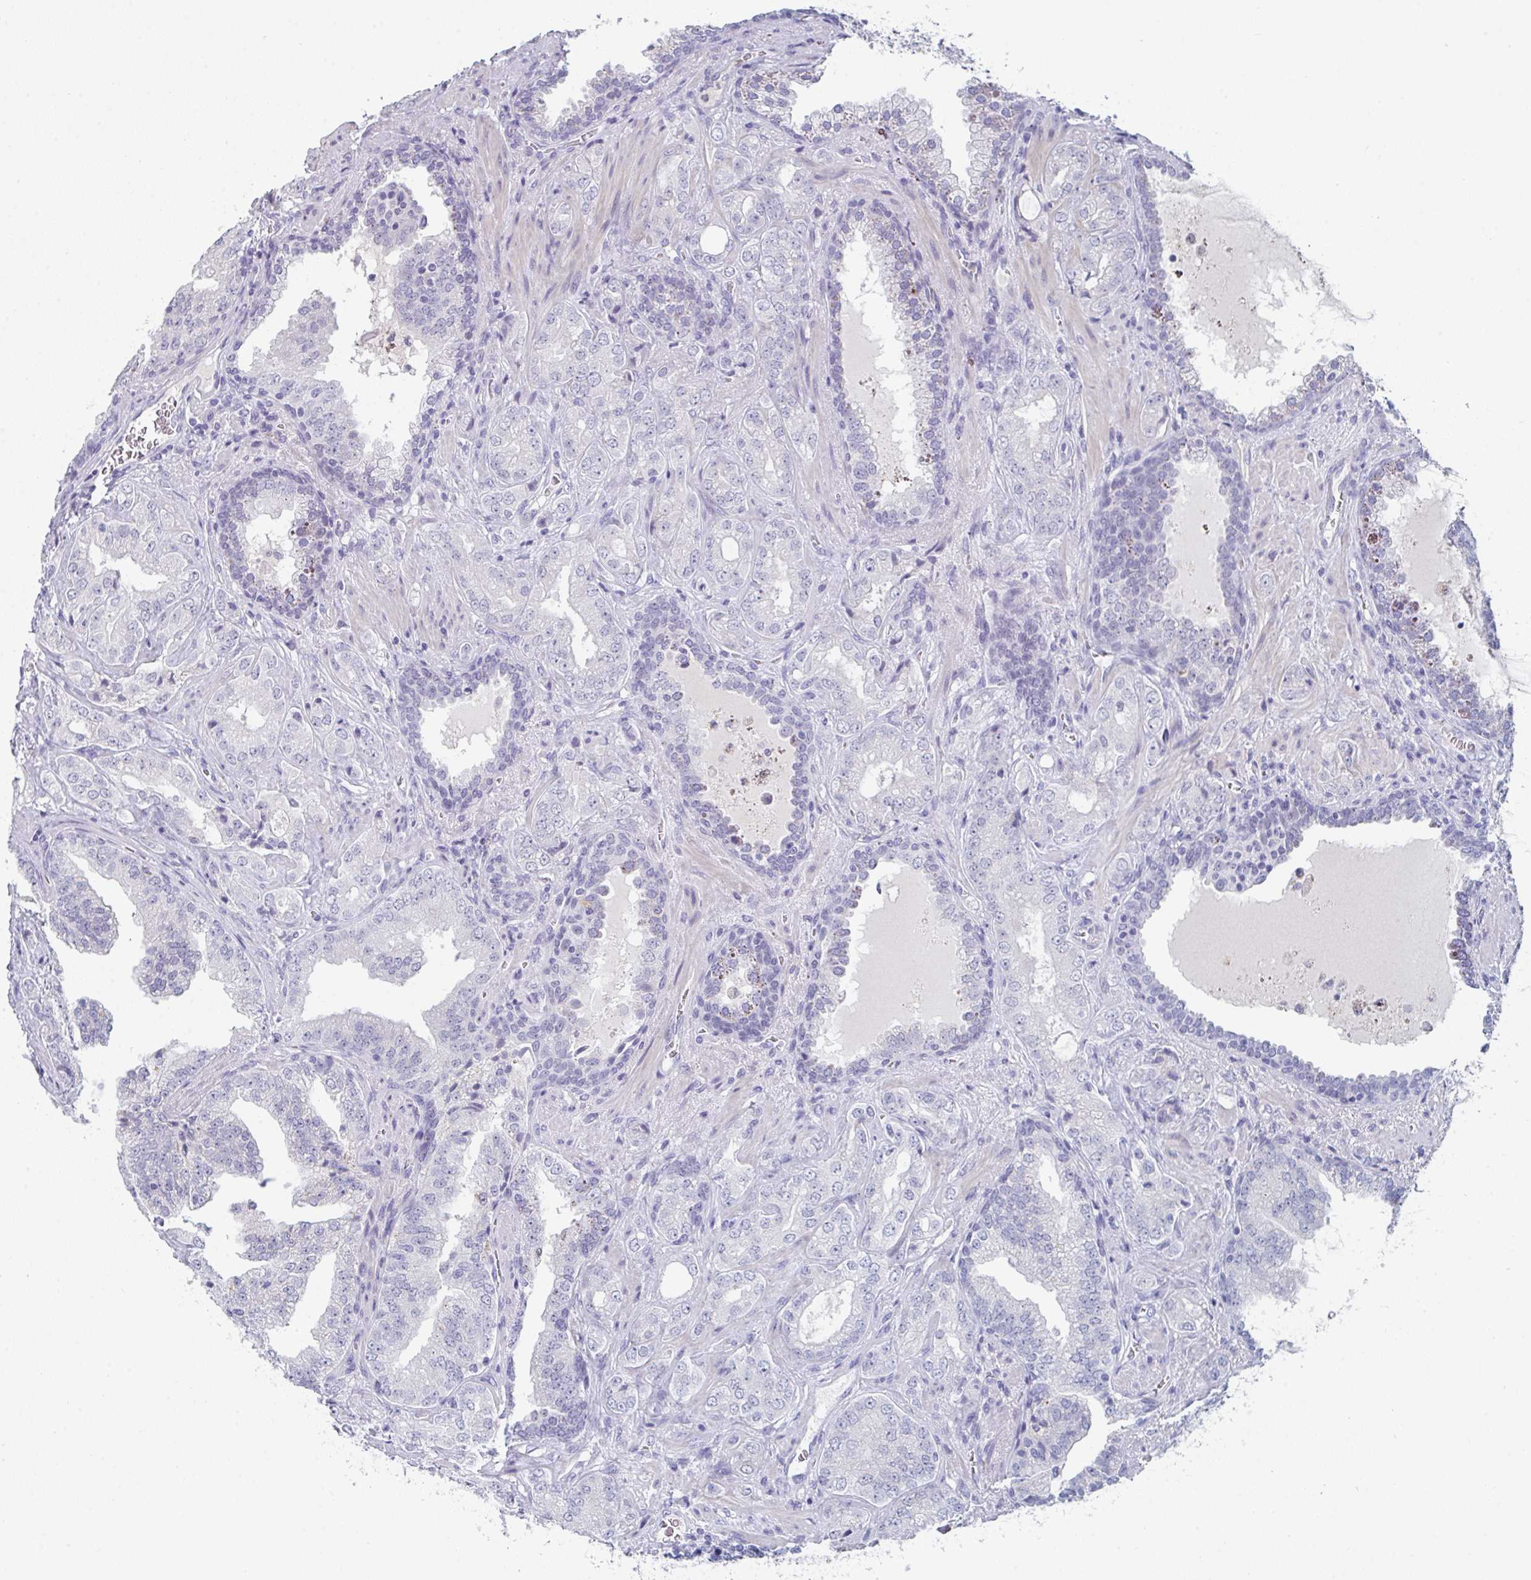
{"staining": {"intensity": "negative", "quantity": "none", "location": "none"}, "tissue": "prostate cancer", "cell_type": "Tumor cells", "image_type": "cancer", "snomed": [{"axis": "morphology", "description": "Adenocarcinoma, High grade"}, {"axis": "topography", "description": "Prostate"}], "caption": "Immunohistochemistry (IHC) of human prostate adenocarcinoma (high-grade) demonstrates no positivity in tumor cells. (Immunohistochemistry, brightfield microscopy, high magnification).", "gene": "RUBCN", "patient": {"sex": "male", "age": 67}}